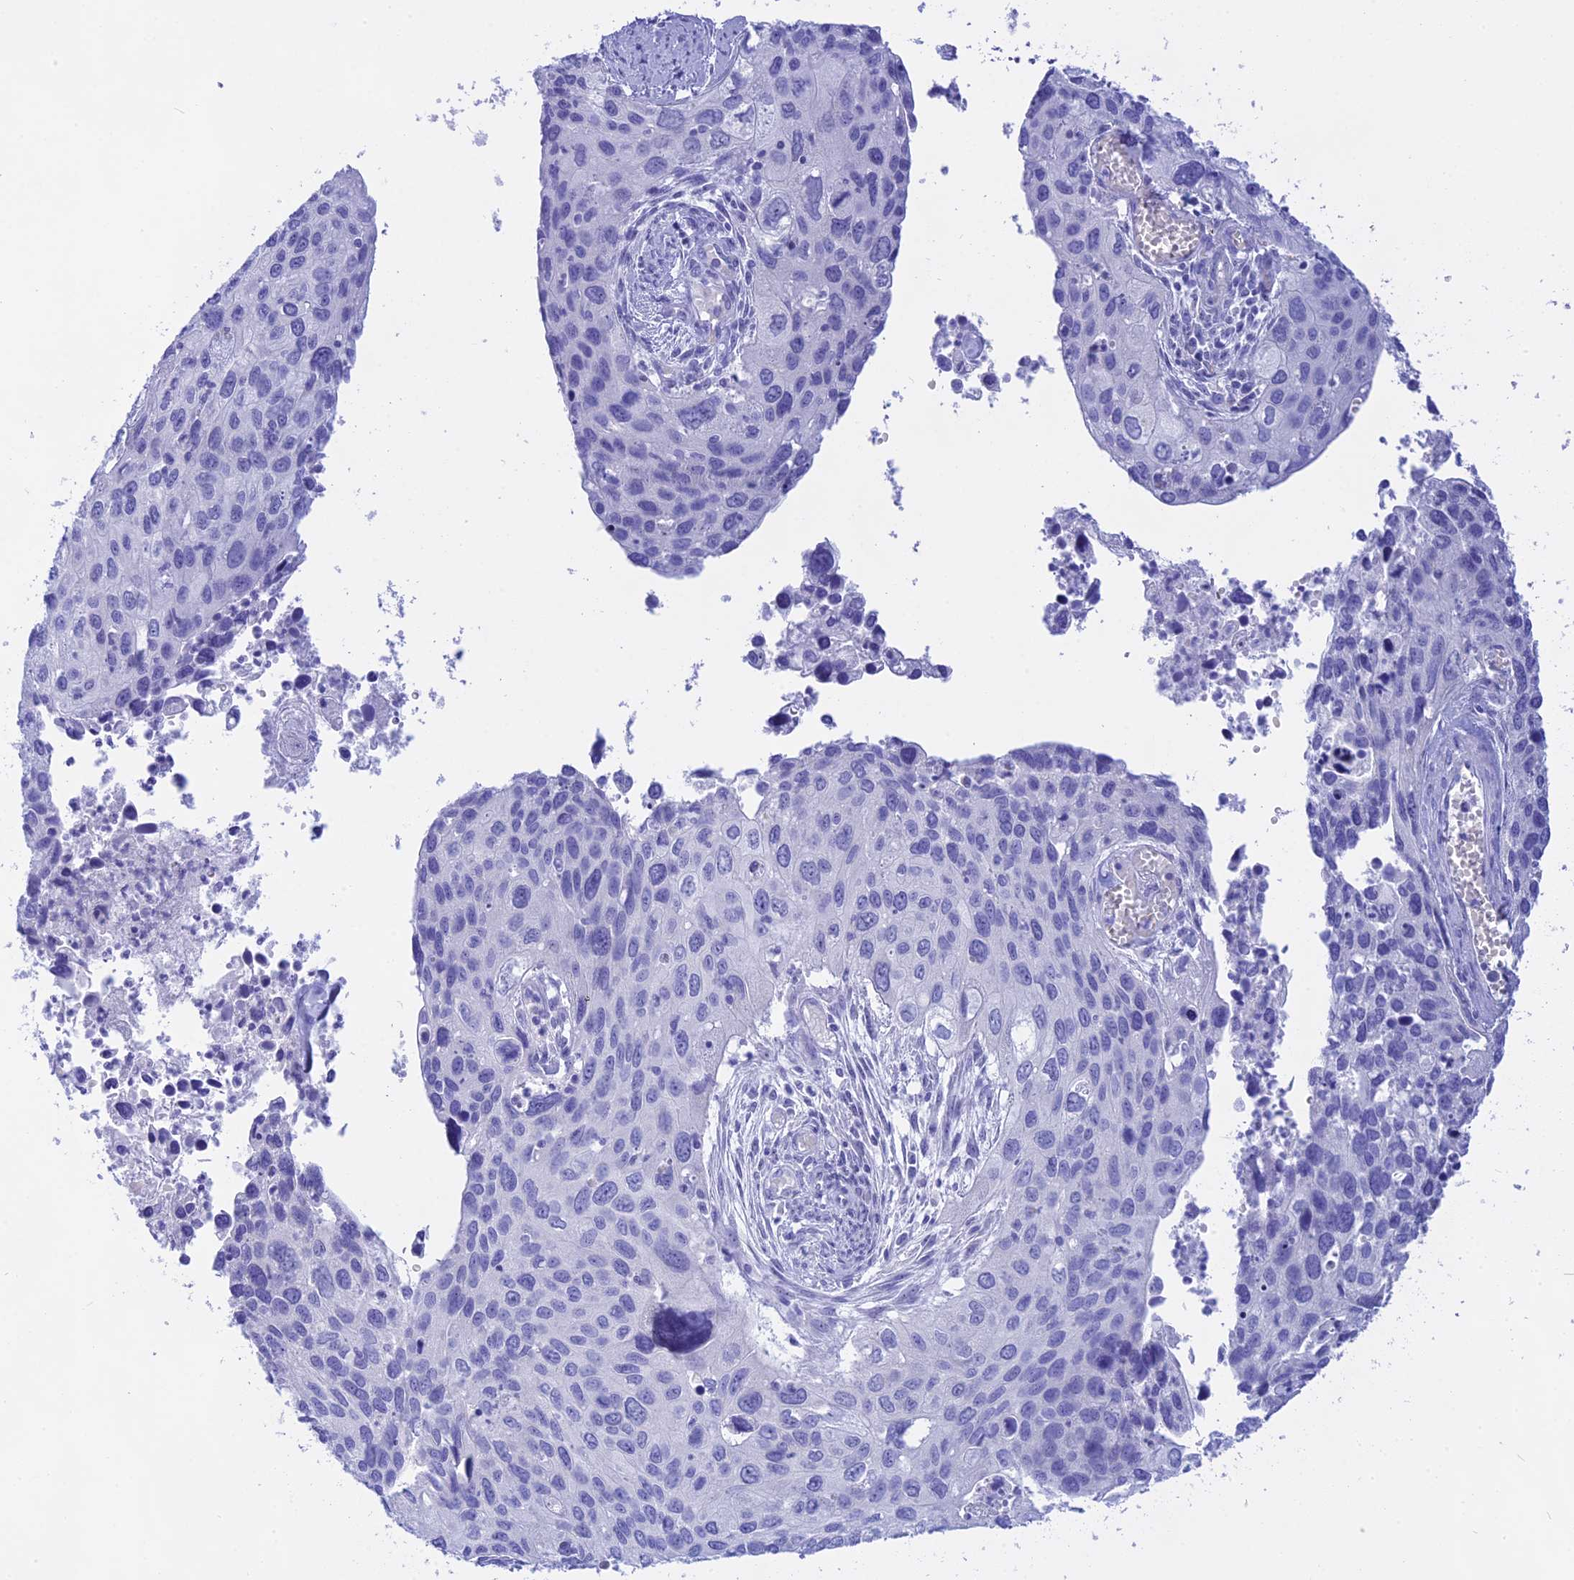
{"staining": {"intensity": "negative", "quantity": "none", "location": "none"}, "tissue": "cervical cancer", "cell_type": "Tumor cells", "image_type": "cancer", "snomed": [{"axis": "morphology", "description": "Squamous cell carcinoma, NOS"}, {"axis": "topography", "description": "Cervix"}], "caption": "Micrograph shows no protein positivity in tumor cells of cervical cancer tissue.", "gene": "ISCA1", "patient": {"sex": "female", "age": 55}}